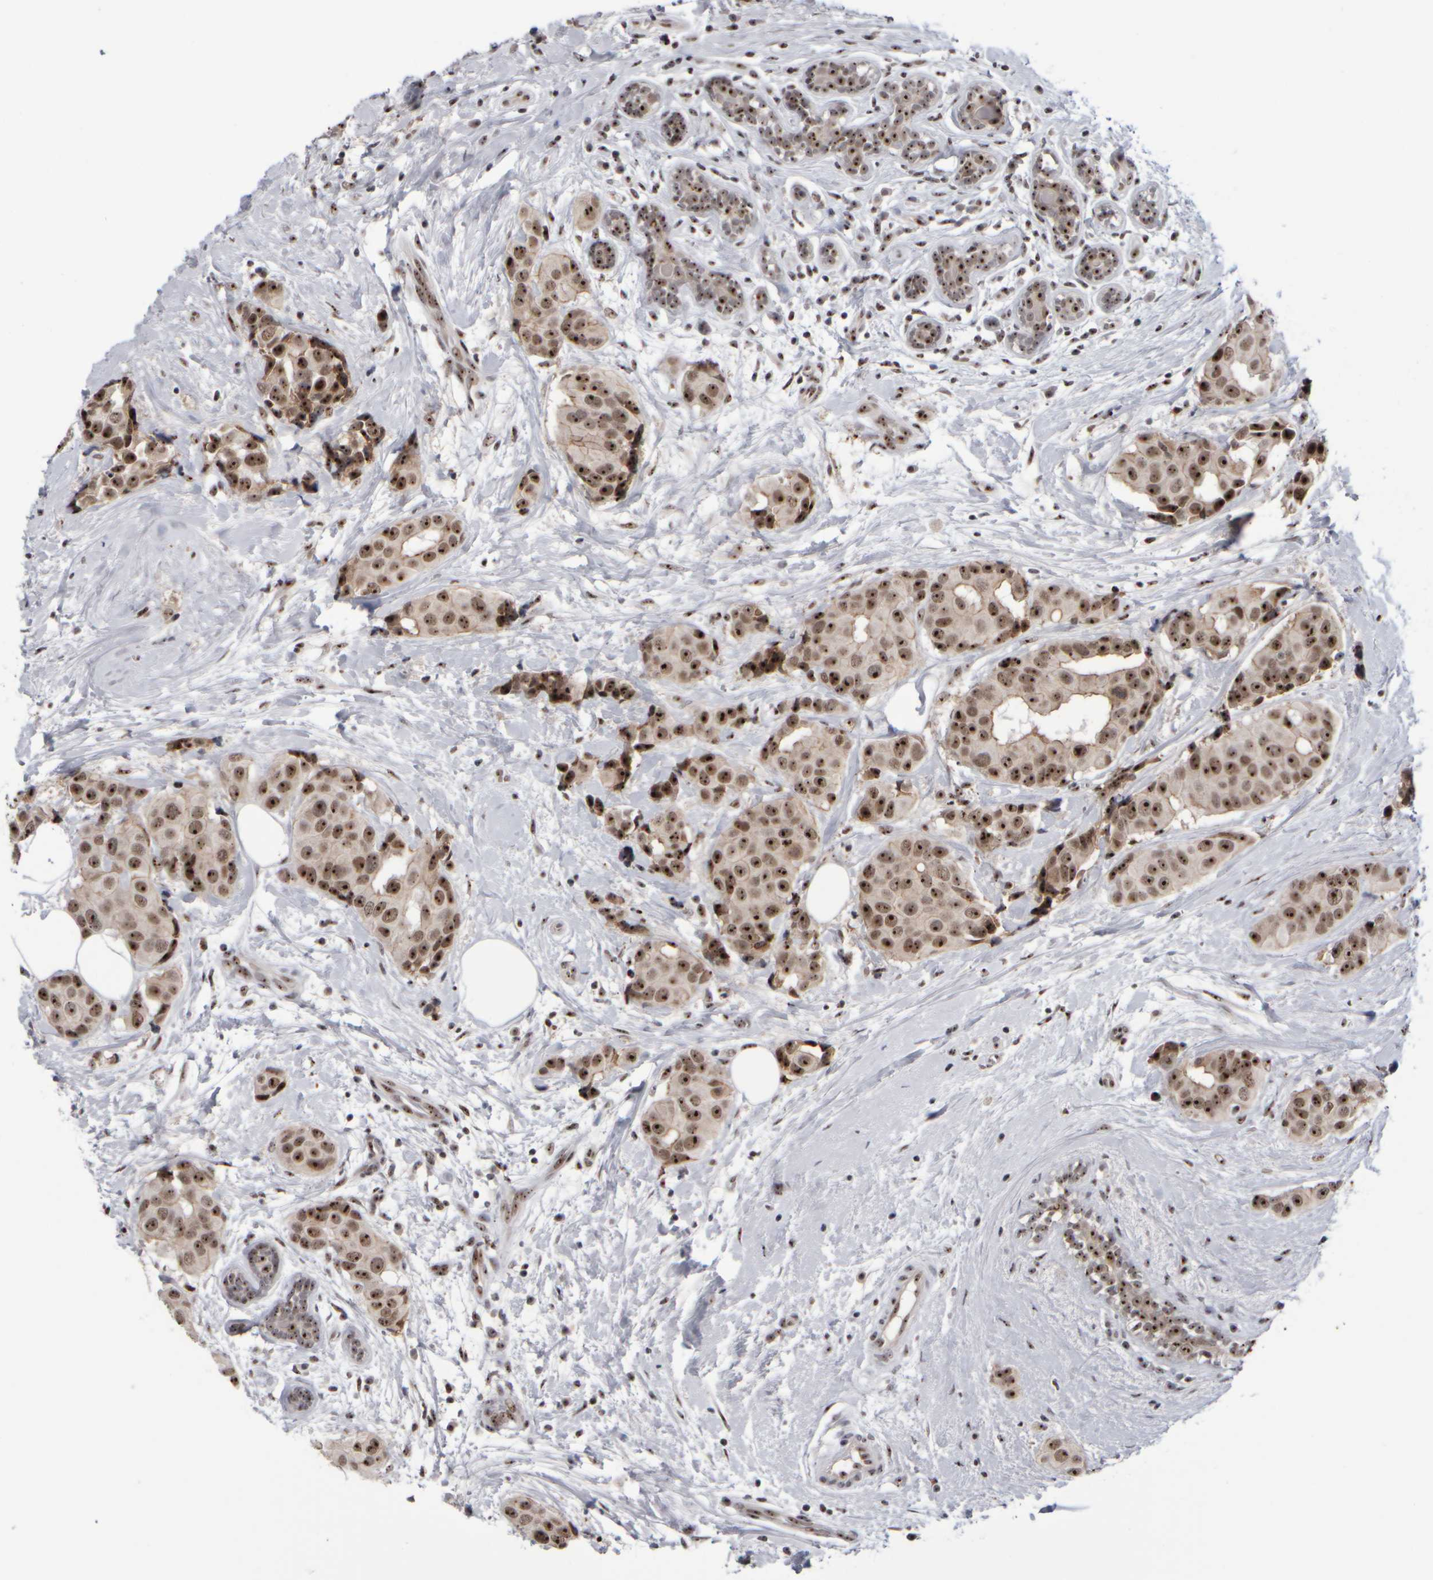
{"staining": {"intensity": "strong", "quantity": ">75%", "location": "nuclear"}, "tissue": "breast cancer", "cell_type": "Tumor cells", "image_type": "cancer", "snomed": [{"axis": "morphology", "description": "Normal tissue, NOS"}, {"axis": "morphology", "description": "Duct carcinoma"}, {"axis": "topography", "description": "Breast"}], "caption": "Protein expression analysis of human breast cancer (invasive ductal carcinoma) reveals strong nuclear staining in approximately >75% of tumor cells.", "gene": "SURF6", "patient": {"sex": "female", "age": 39}}